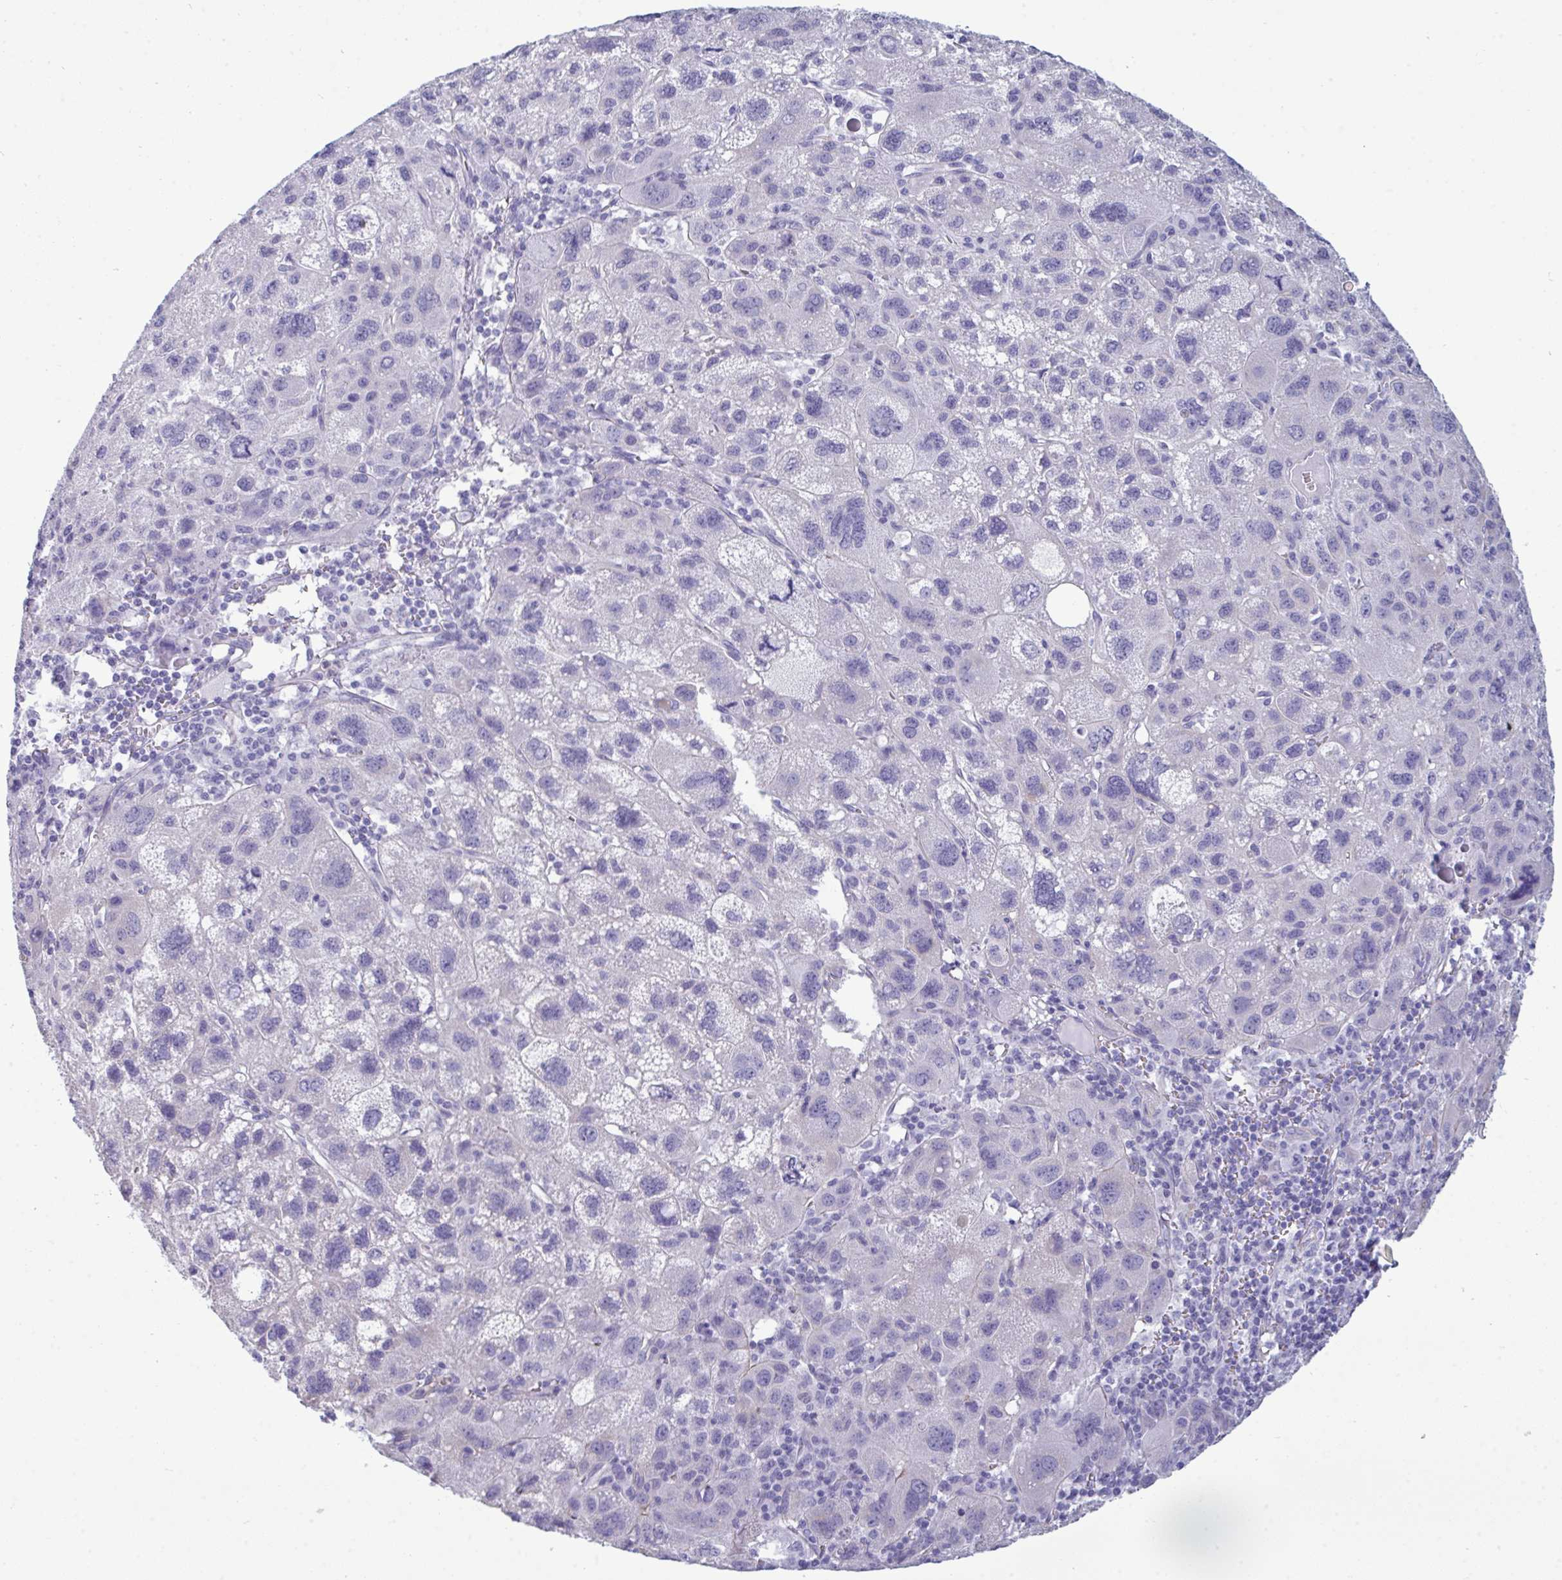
{"staining": {"intensity": "negative", "quantity": "none", "location": "none"}, "tissue": "liver cancer", "cell_type": "Tumor cells", "image_type": "cancer", "snomed": [{"axis": "morphology", "description": "Carcinoma, Hepatocellular, NOS"}, {"axis": "topography", "description": "Liver"}], "caption": "Histopathology image shows no protein expression in tumor cells of liver cancer (hepatocellular carcinoma) tissue.", "gene": "MYH10", "patient": {"sex": "female", "age": 77}}